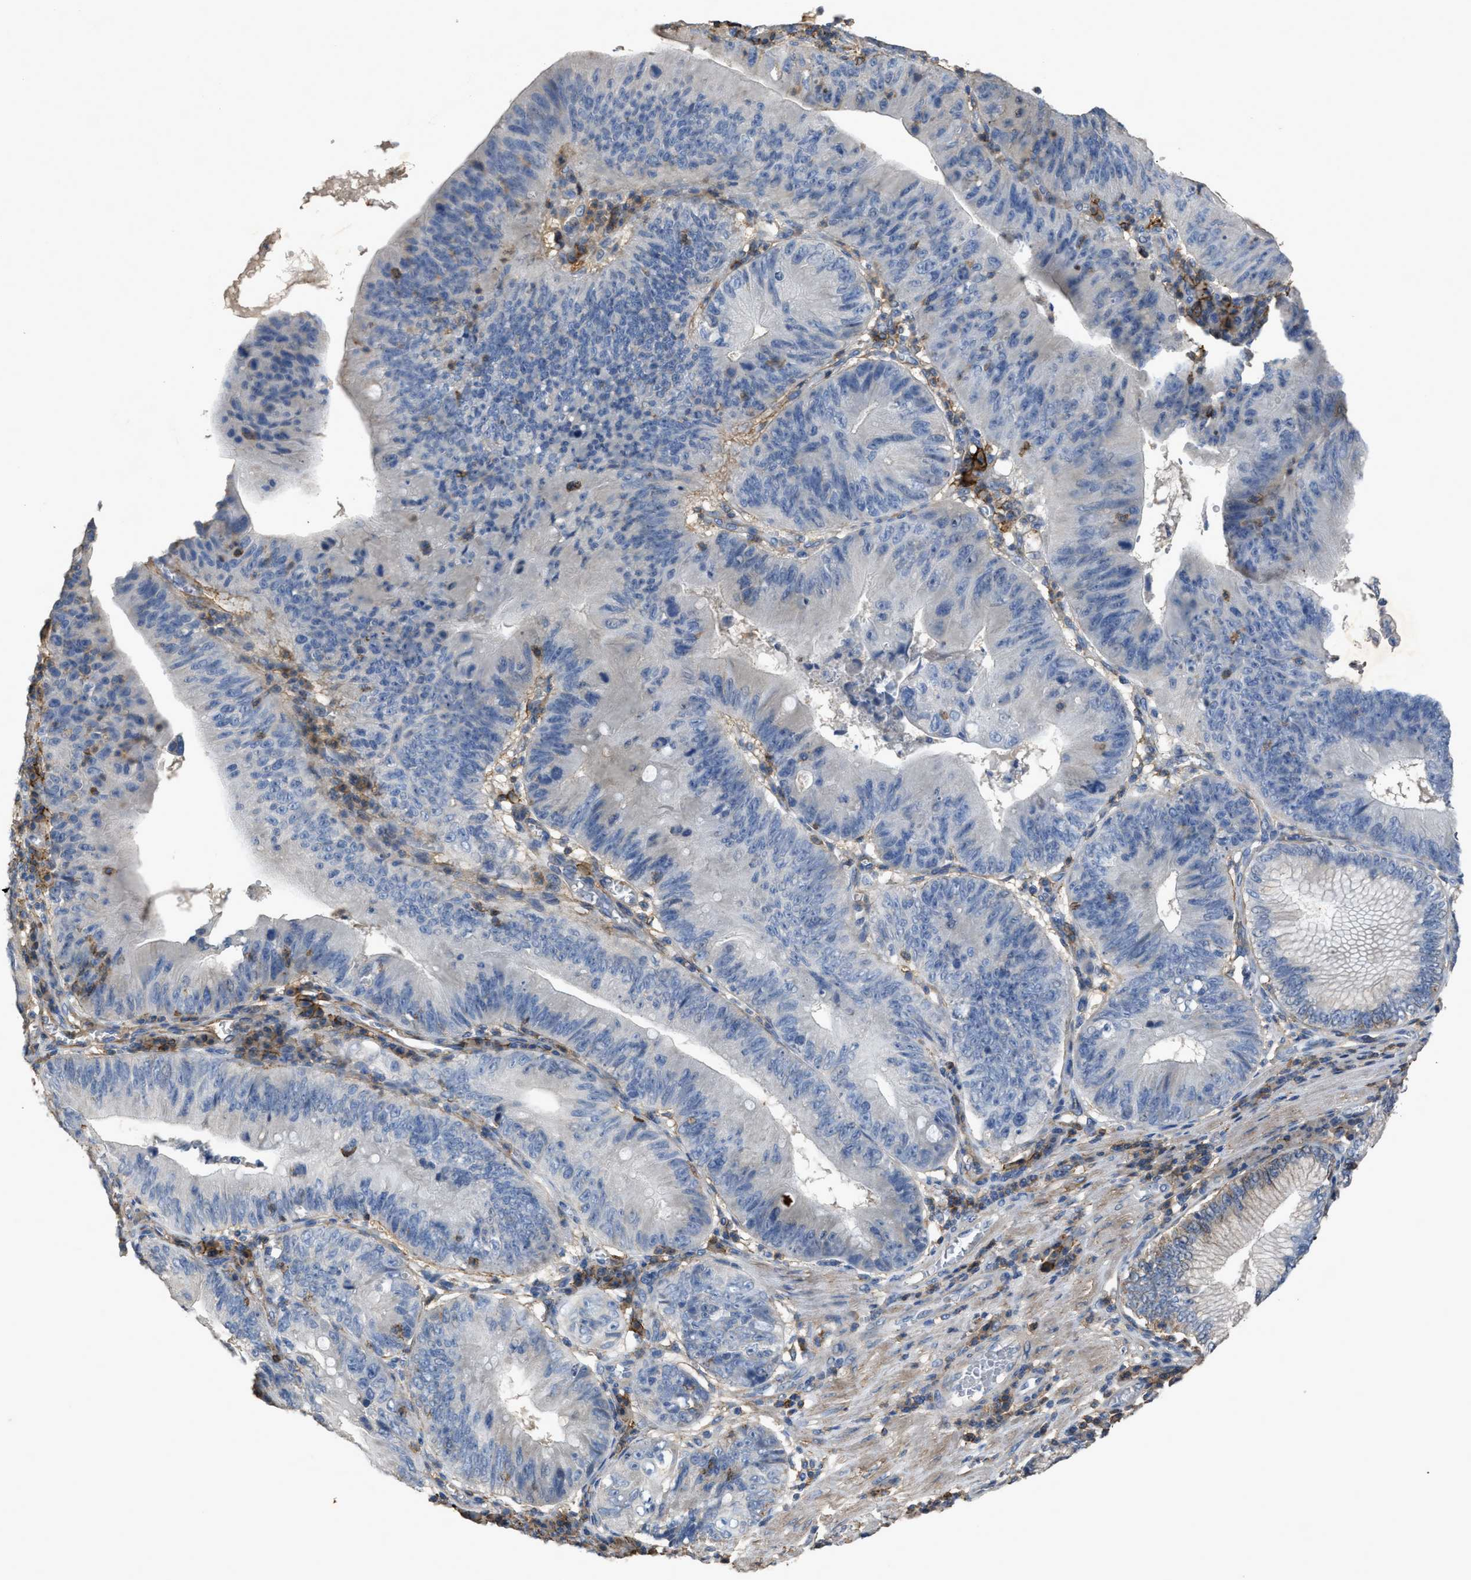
{"staining": {"intensity": "negative", "quantity": "none", "location": "none"}, "tissue": "stomach cancer", "cell_type": "Tumor cells", "image_type": "cancer", "snomed": [{"axis": "morphology", "description": "Adenocarcinoma, NOS"}, {"axis": "topography", "description": "Stomach"}], "caption": "This image is of stomach cancer (adenocarcinoma) stained with IHC to label a protein in brown with the nuclei are counter-stained blue. There is no expression in tumor cells. (DAB immunohistochemistry with hematoxylin counter stain).", "gene": "OR51E1", "patient": {"sex": "male", "age": 59}}